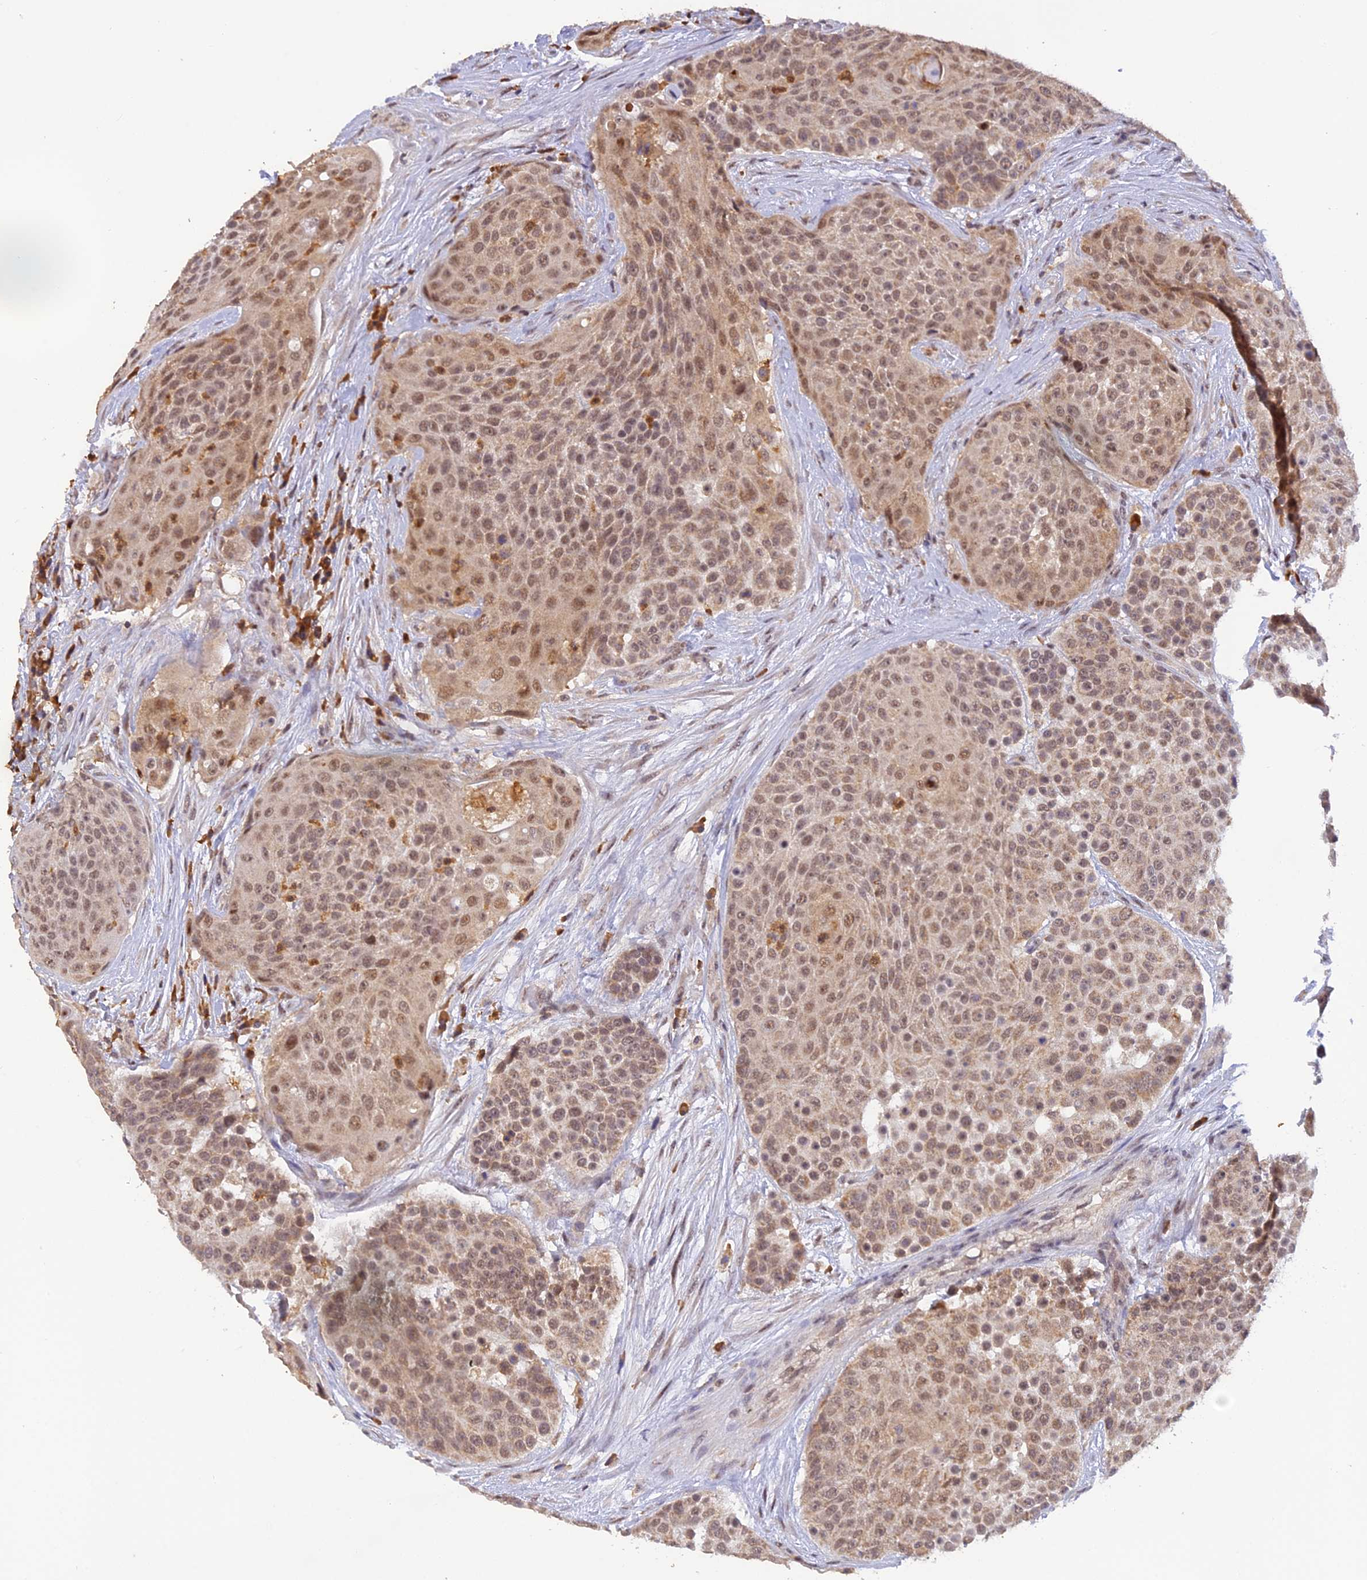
{"staining": {"intensity": "moderate", "quantity": ">75%", "location": "nuclear"}, "tissue": "urothelial cancer", "cell_type": "Tumor cells", "image_type": "cancer", "snomed": [{"axis": "morphology", "description": "Urothelial carcinoma, High grade"}, {"axis": "topography", "description": "Urinary bladder"}], "caption": "Human urothelial carcinoma (high-grade) stained with a protein marker displays moderate staining in tumor cells.", "gene": "PEX16", "patient": {"sex": "female", "age": 63}}